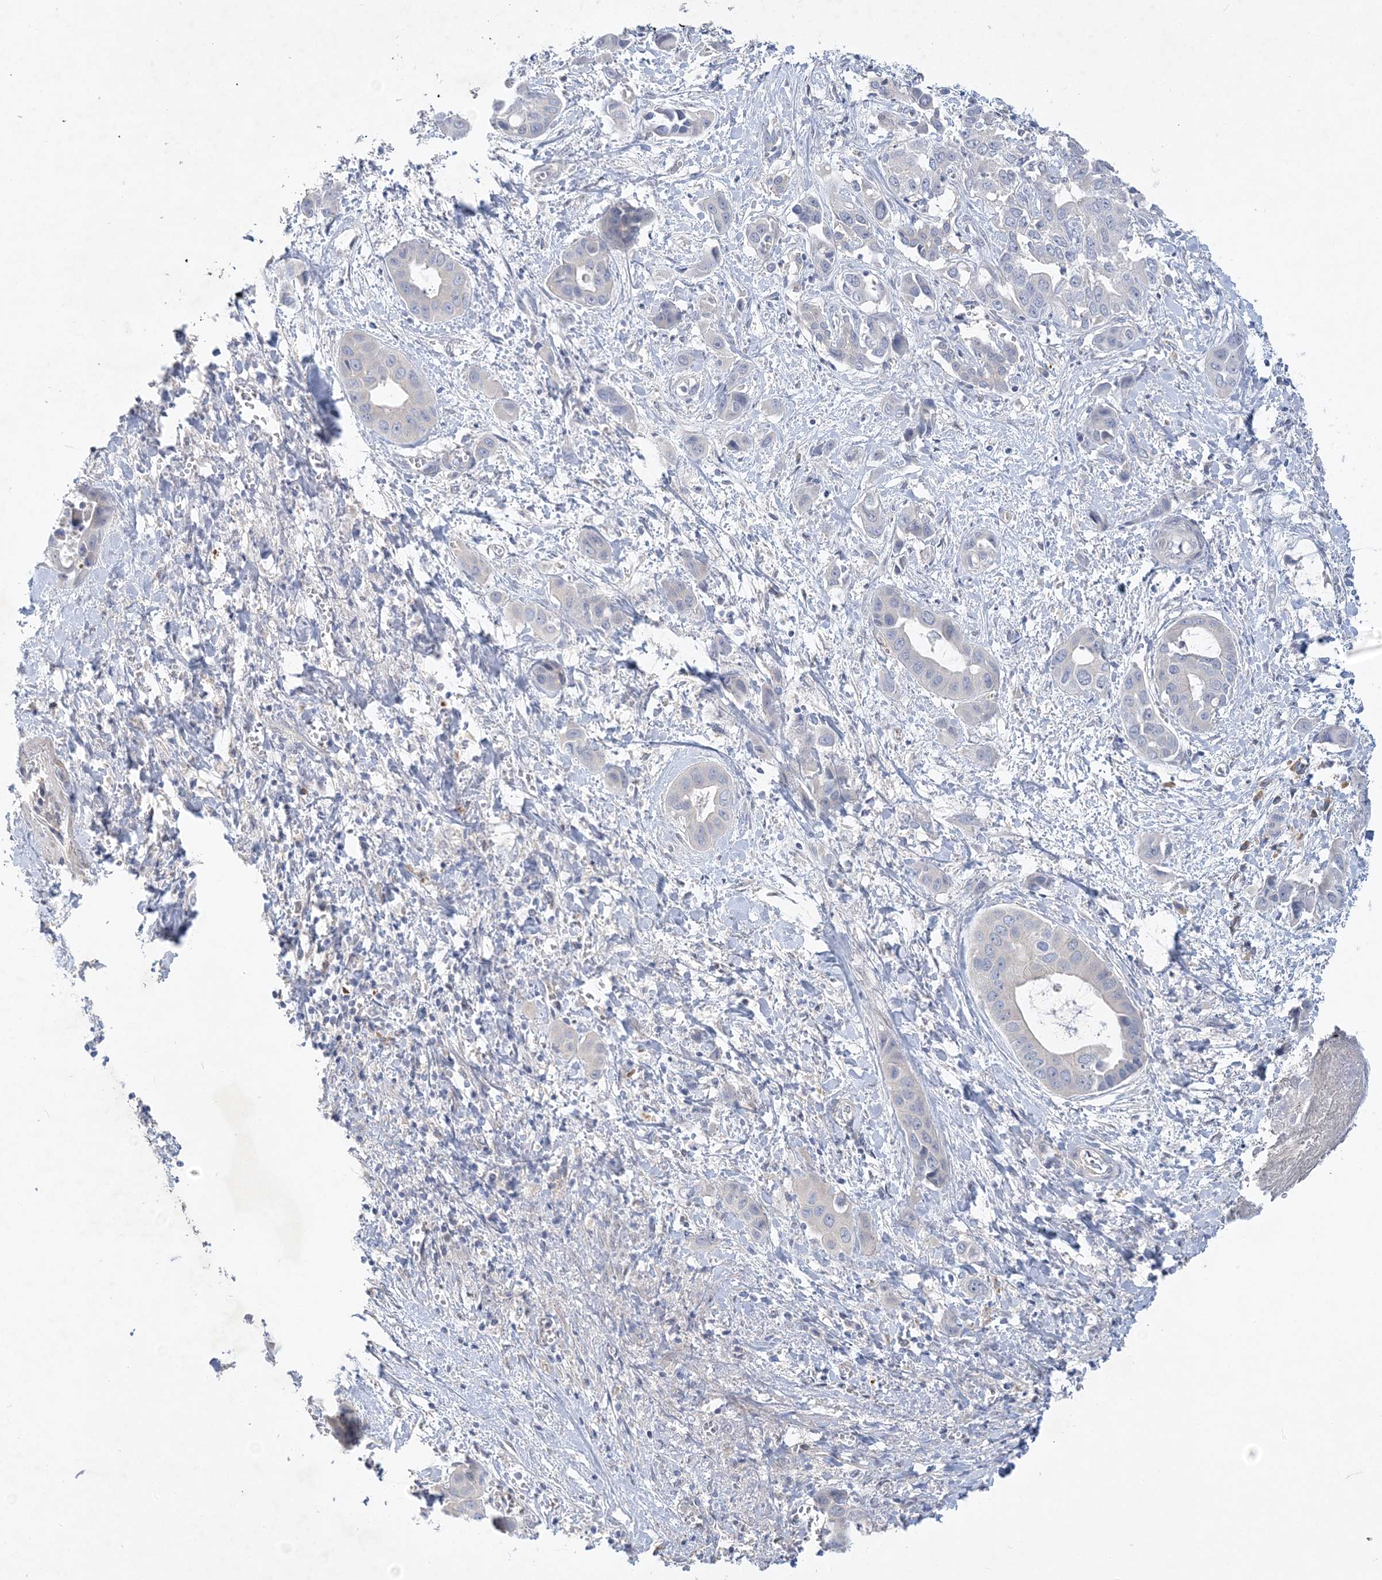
{"staining": {"intensity": "negative", "quantity": "none", "location": "none"}, "tissue": "liver cancer", "cell_type": "Tumor cells", "image_type": "cancer", "snomed": [{"axis": "morphology", "description": "Cholangiocarcinoma"}, {"axis": "topography", "description": "Liver"}], "caption": "Immunohistochemical staining of human liver cancer reveals no significant staining in tumor cells. The staining was performed using DAB (3,3'-diaminobenzidine) to visualize the protein expression in brown, while the nuclei were stained in blue with hematoxylin (Magnification: 20x).", "gene": "ANKRD35", "patient": {"sex": "female", "age": 52}}